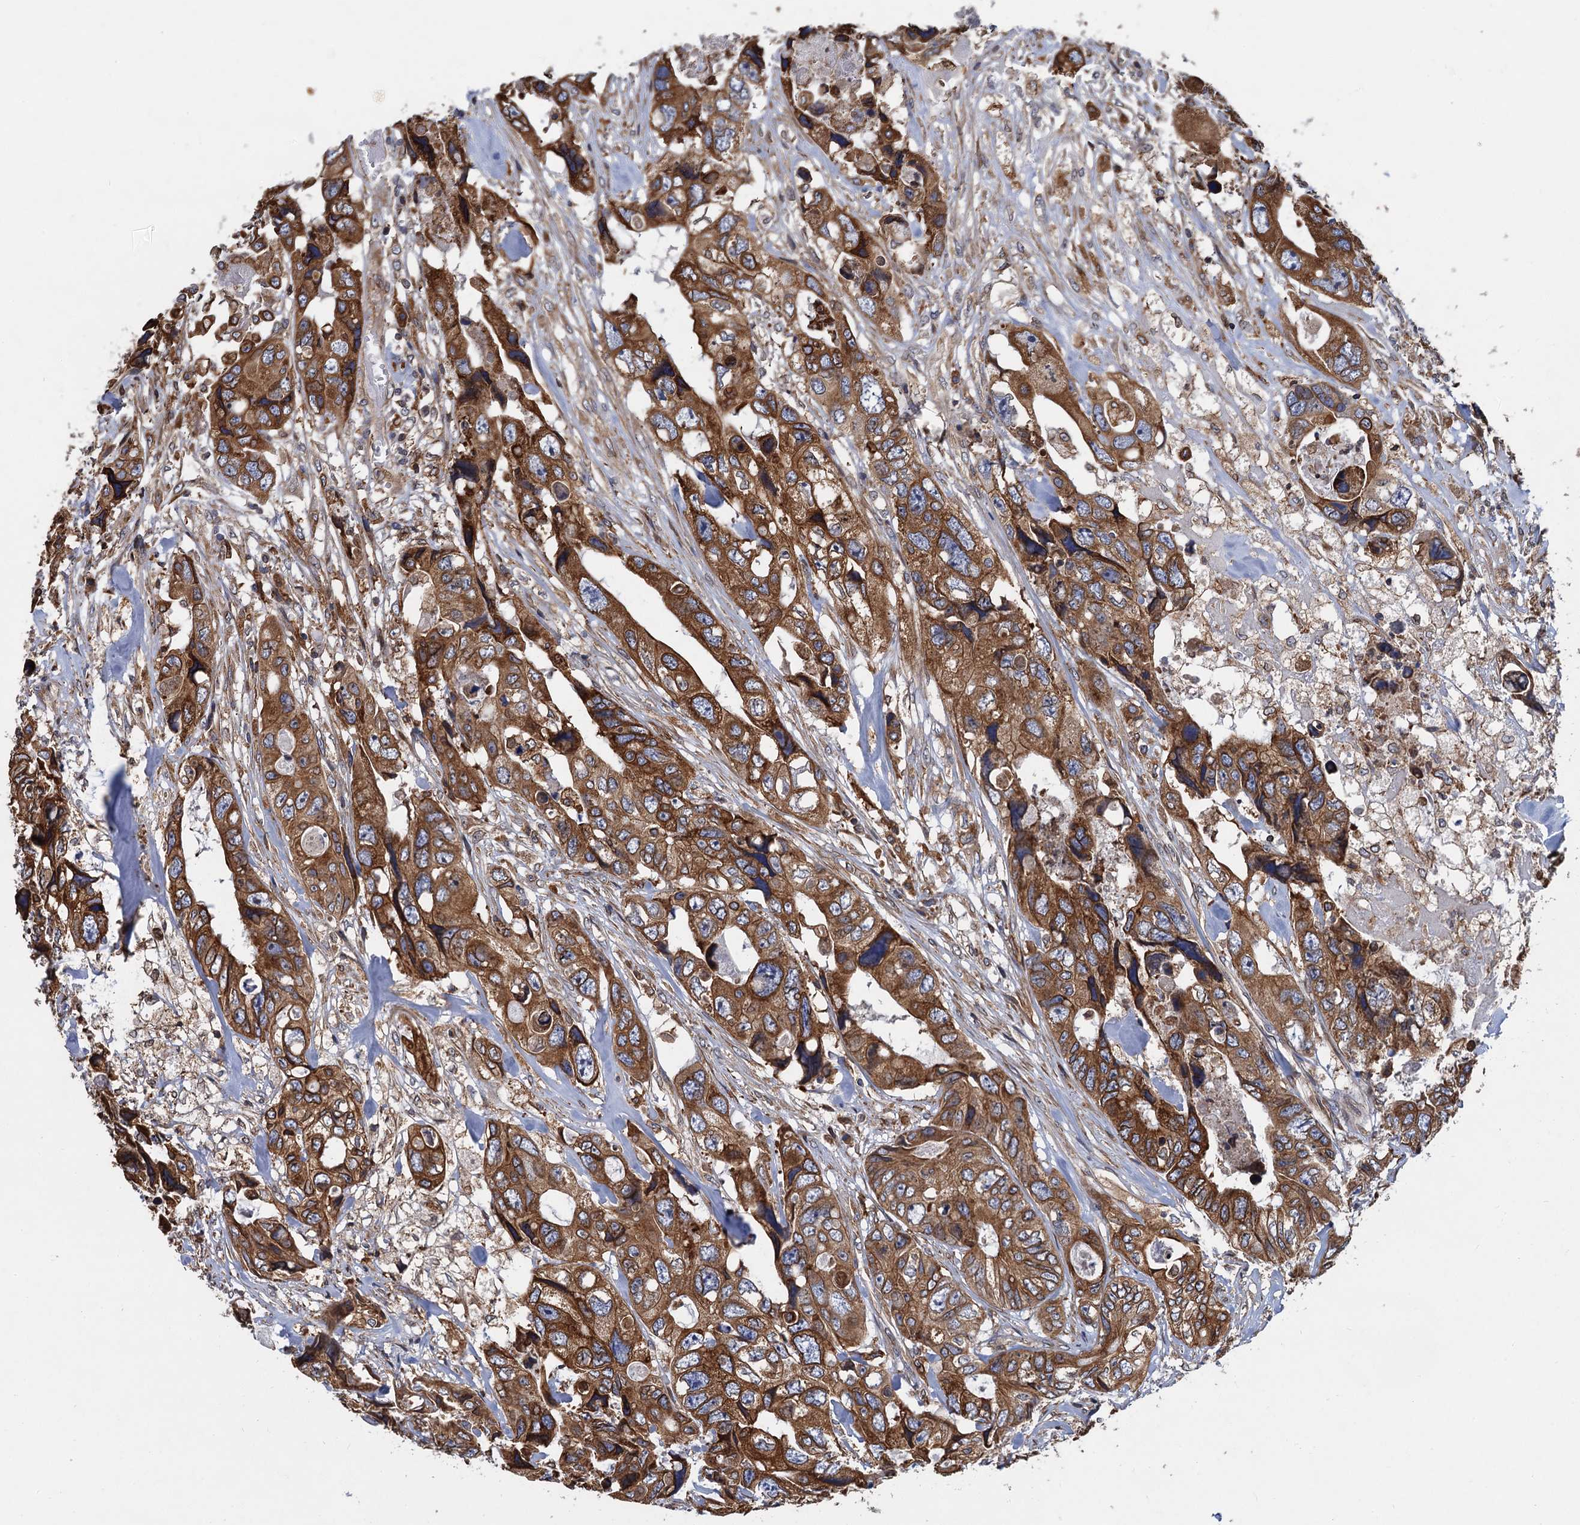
{"staining": {"intensity": "strong", "quantity": ">75%", "location": "cytoplasmic/membranous"}, "tissue": "colorectal cancer", "cell_type": "Tumor cells", "image_type": "cancer", "snomed": [{"axis": "morphology", "description": "Adenocarcinoma, NOS"}, {"axis": "topography", "description": "Rectum"}], "caption": "Protein staining of colorectal cancer (adenocarcinoma) tissue exhibits strong cytoplasmic/membranous positivity in about >75% of tumor cells.", "gene": "ARMC5", "patient": {"sex": "male", "age": 57}}